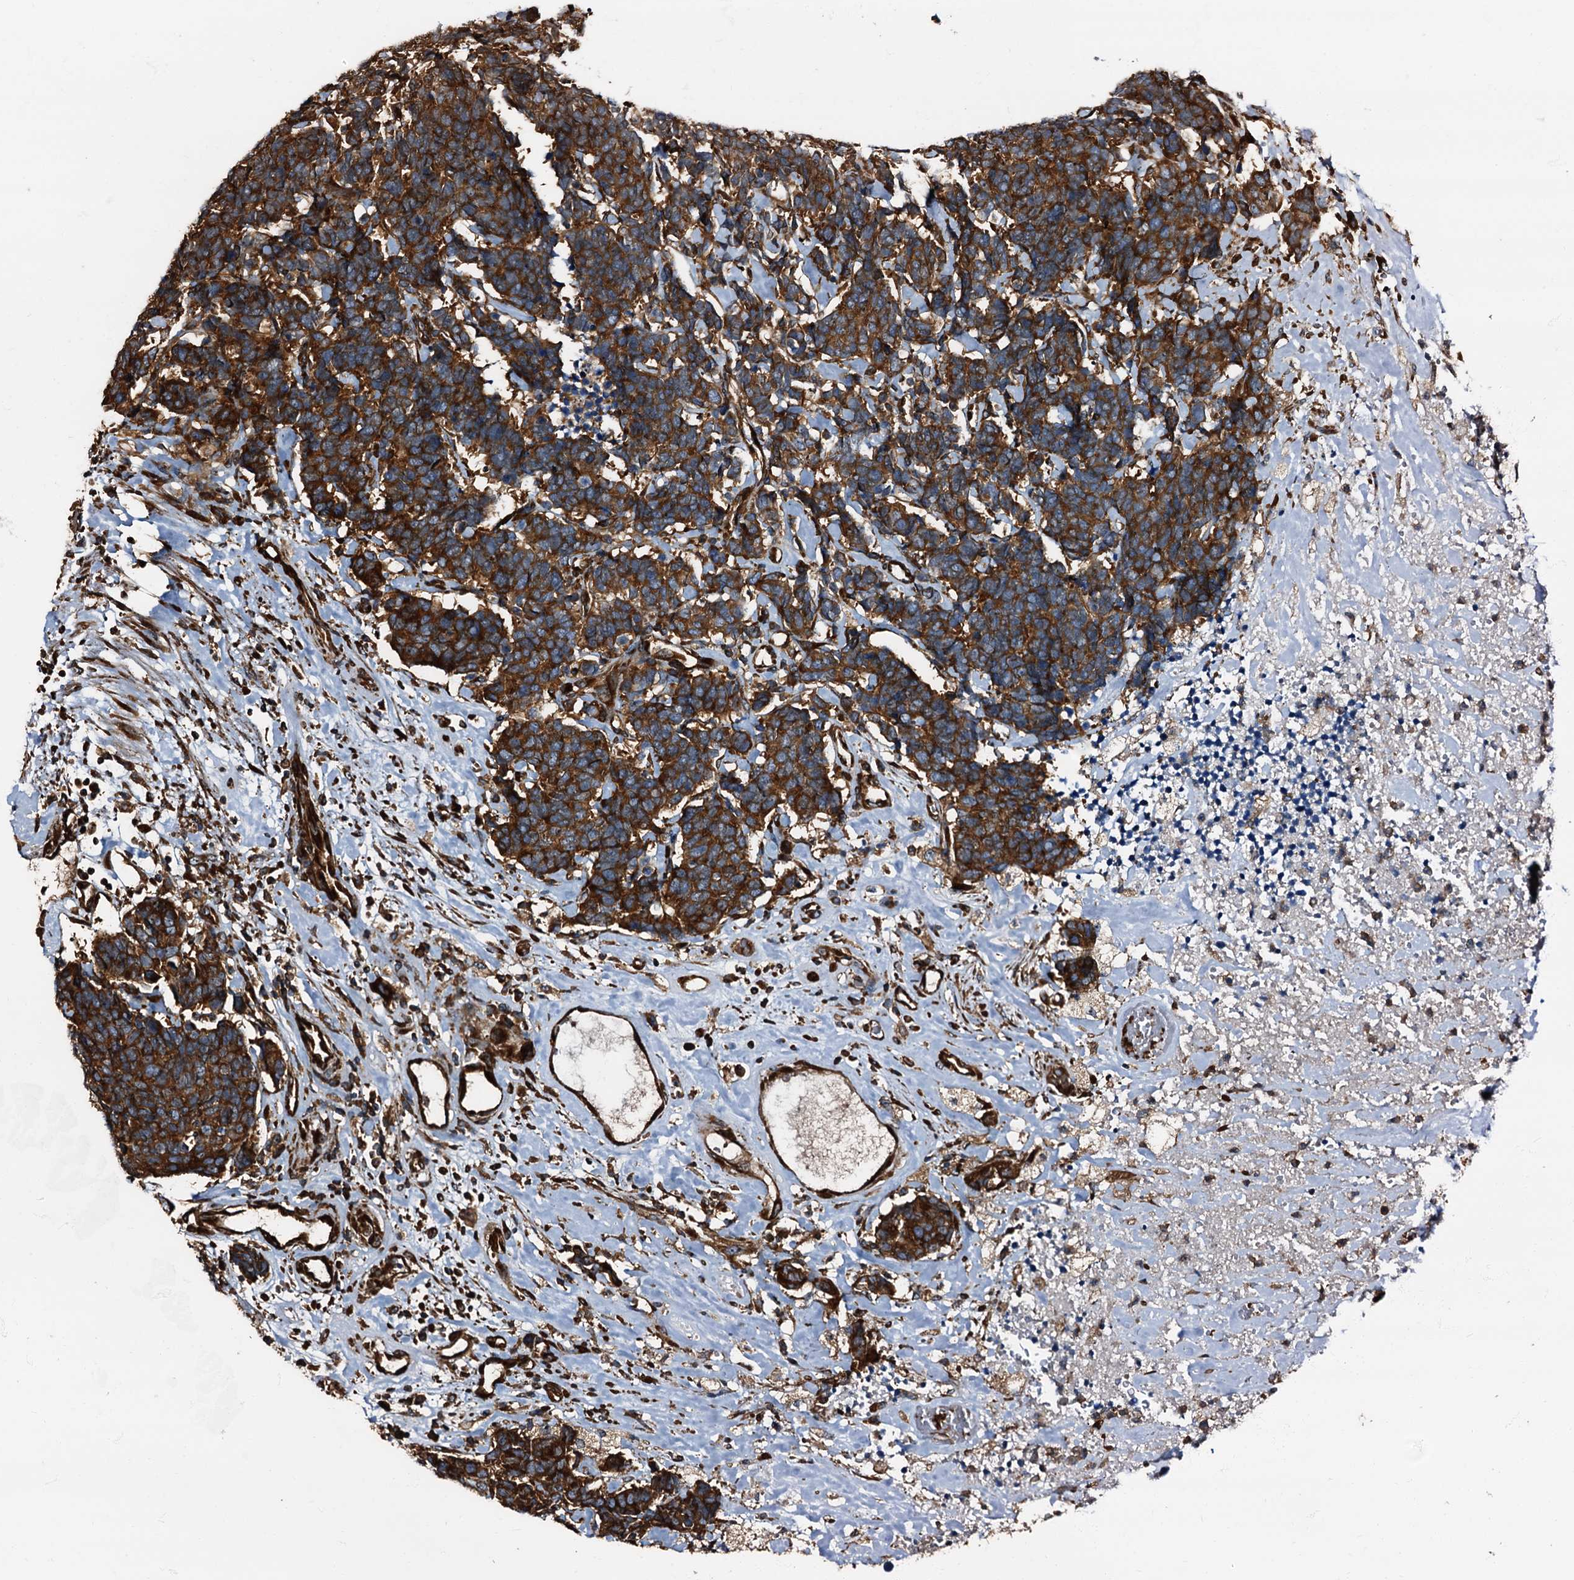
{"staining": {"intensity": "strong", "quantity": ">75%", "location": "cytoplasmic/membranous"}, "tissue": "carcinoid", "cell_type": "Tumor cells", "image_type": "cancer", "snomed": [{"axis": "morphology", "description": "Carcinoma, NOS"}, {"axis": "morphology", "description": "Carcinoid, malignant, NOS"}, {"axis": "topography", "description": "Urinary bladder"}], "caption": "This histopathology image displays malignant carcinoid stained with immunohistochemistry (IHC) to label a protein in brown. The cytoplasmic/membranous of tumor cells show strong positivity for the protein. Nuclei are counter-stained blue.", "gene": "ATP2C1", "patient": {"sex": "male", "age": 57}}